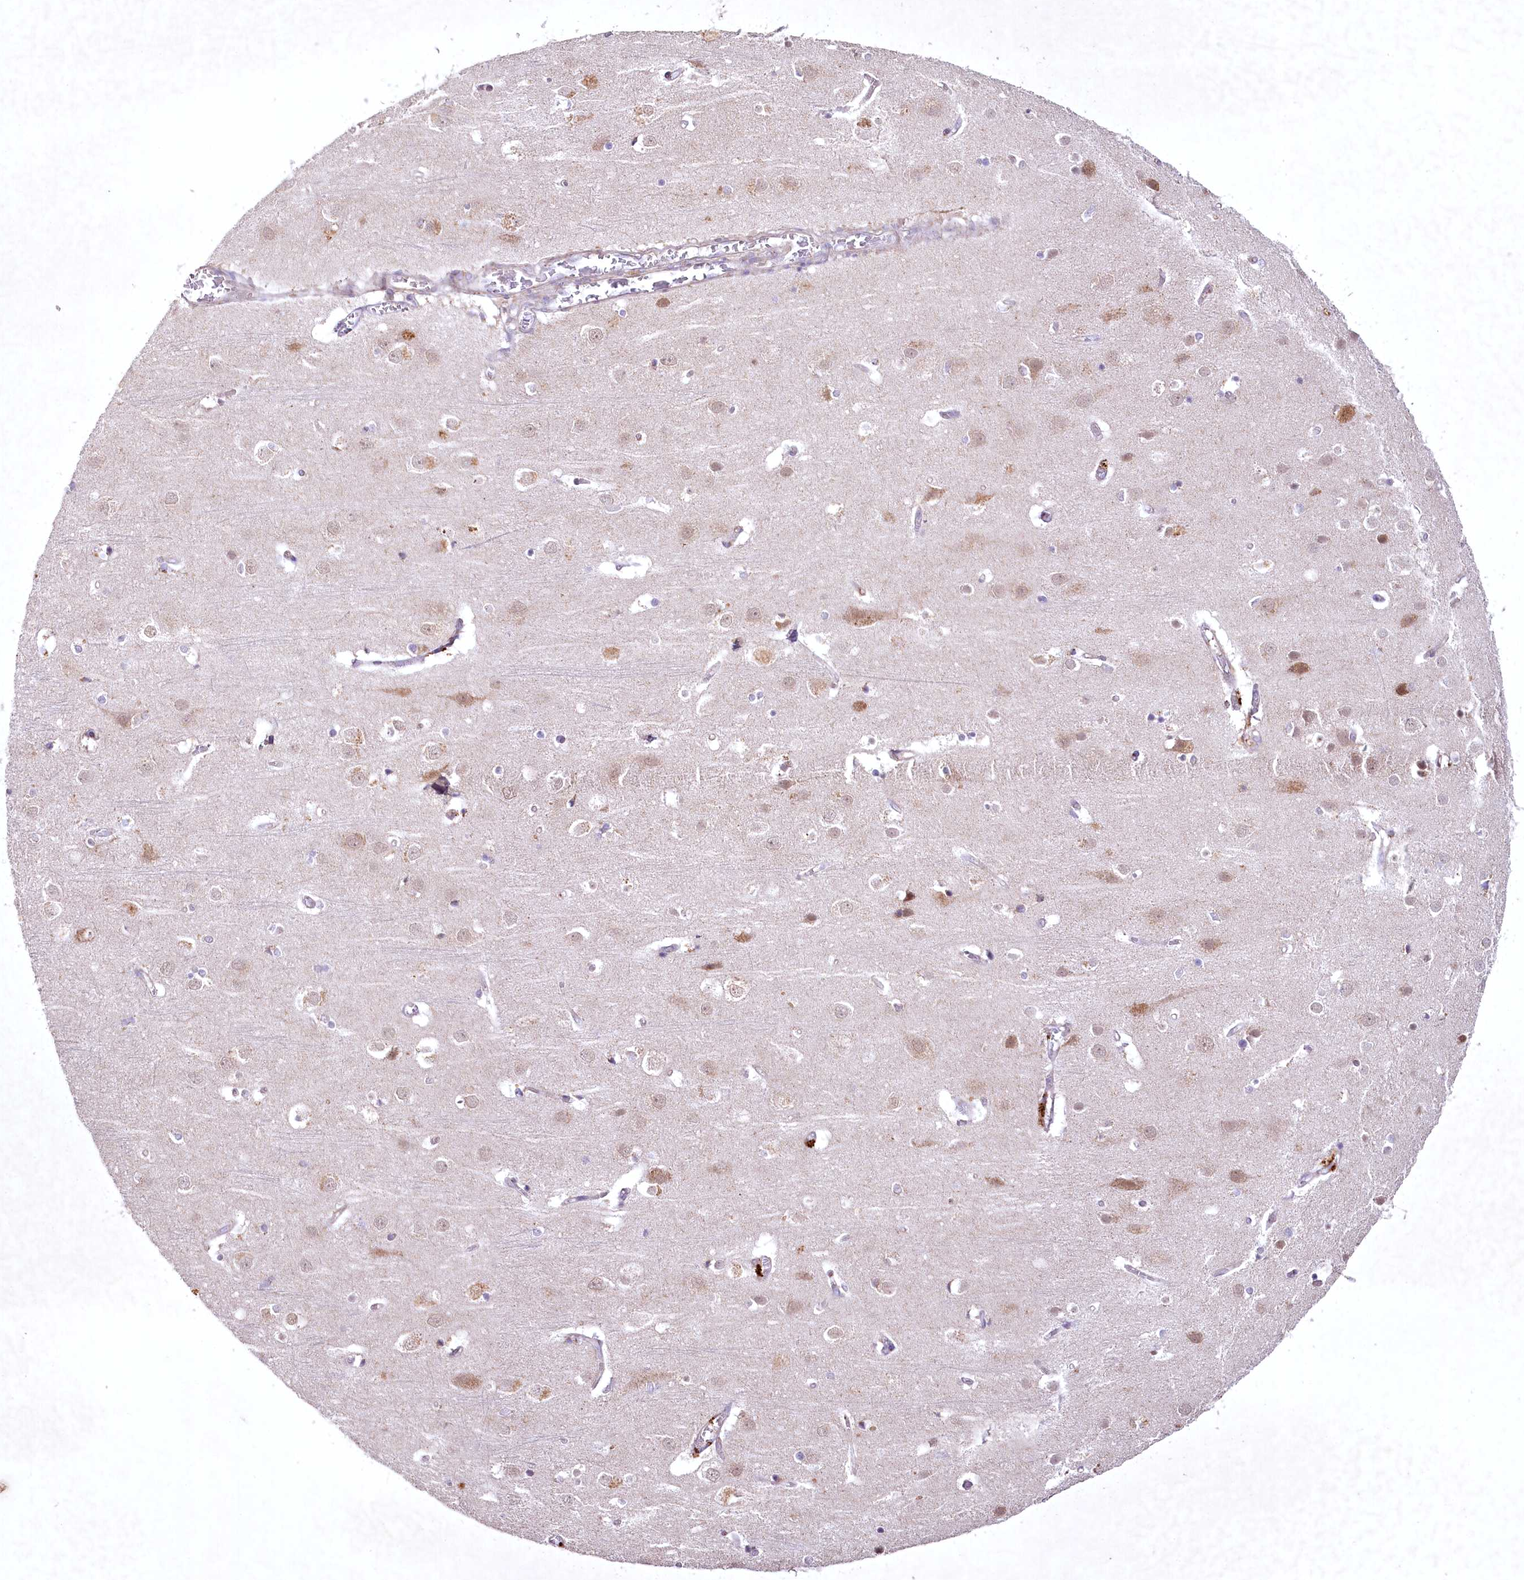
{"staining": {"intensity": "weak", "quantity": ">75%", "location": "cytoplasmic/membranous"}, "tissue": "cerebral cortex", "cell_type": "Endothelial cells", "image_type": "normal", "snomed": [{"axis": "morphology", "description": "Normal tissue, NOS"}, {"axis": "topography", "description": "Cerebral cortex"}], "caption": "This is a micrograph of IHC staining of normal cerebral cortex, which shows weak positivity in the cytoplasmic/membranous of endothelial cells.", "gene": "MRPL44", "patient": {"sex": "male", "age": 54}}